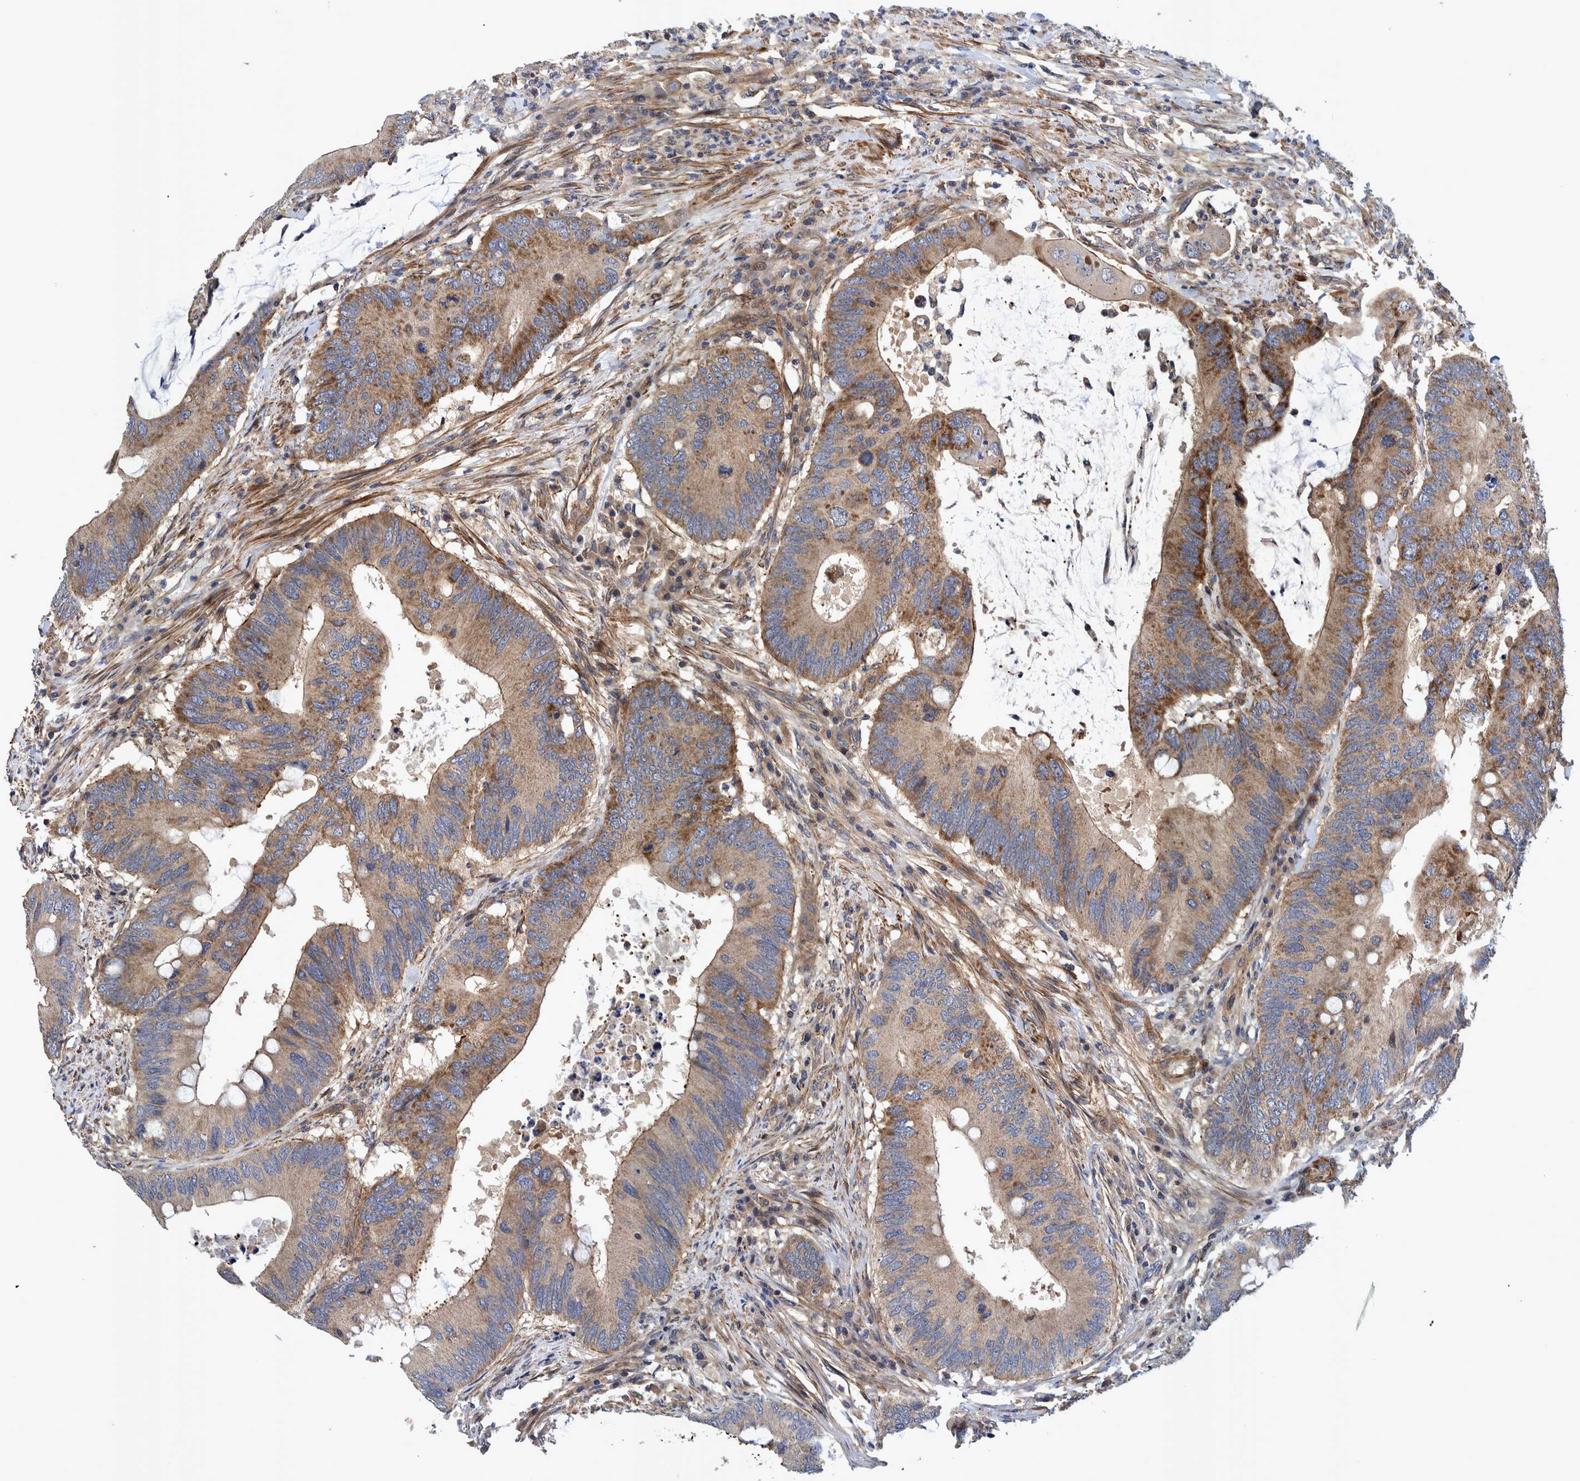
{"staining": {"intensity": "moderate", "quantity": ">75%", "location": "cytoplasmic/membranous"}, "tissue": "colorectal cancer", "cell_type": "Tumor cells", "image_type": "cancer", "snomed": [{"axis": "morphology", "description": "Adenocarcinoma, NOS"}, {"axis": "topography", "description": "Colon"}], "caption": "Moderate cytoplasmic/membranous protein staining is present in about >75% of tumor cells in colorectal adenocarcinoma.", "gene": "GRPEL2", "patient": {"sex": "male", "age": 71}}